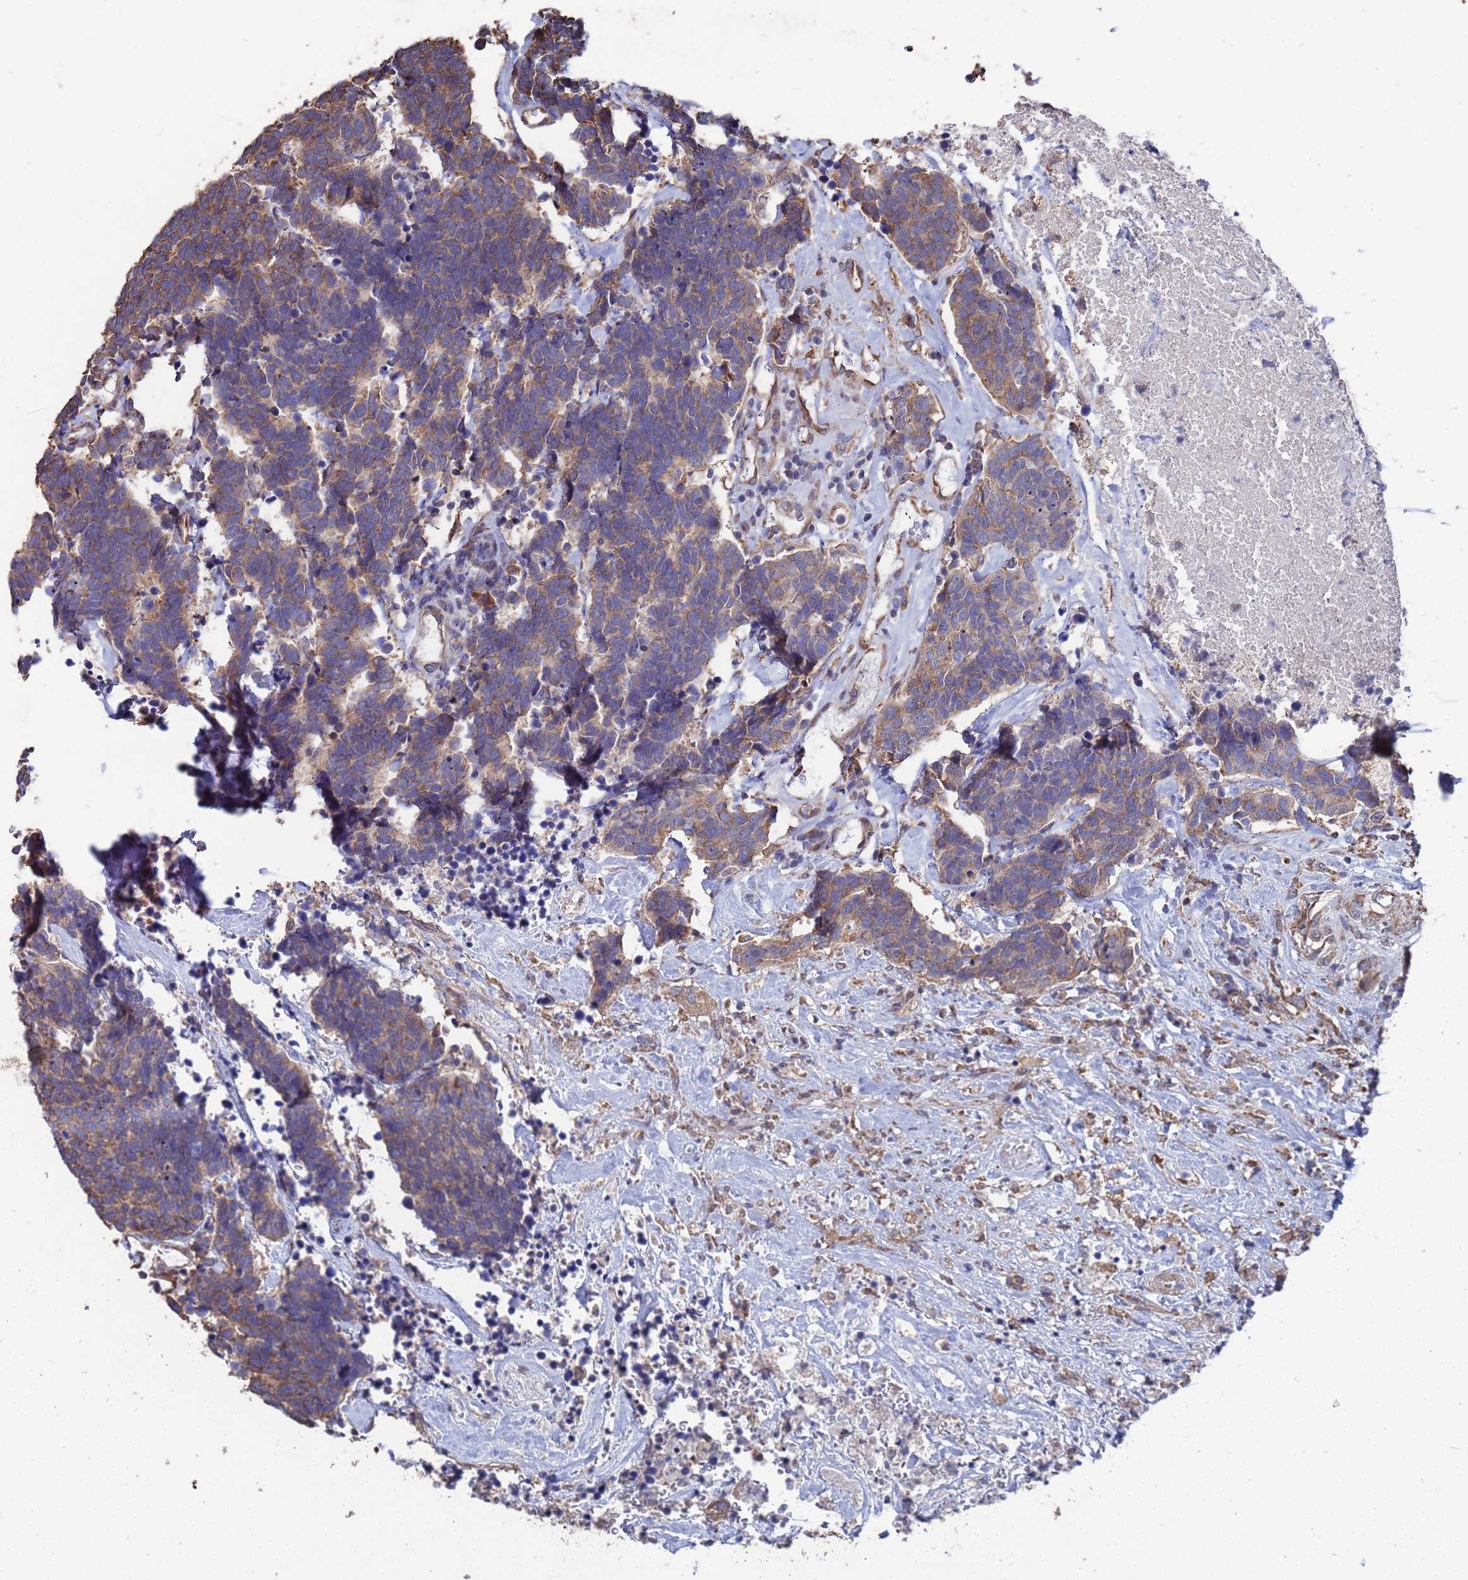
{"staining": {"intensity": "moderate", "quantity": ">75%", "location": "cytoplasmic/membranous"}, "tissue": "carcinoid", "cell_type": "Tumor cells", "image_type": "cancer", "snomed": [{"axis": "morphology", "description": "Carcinoma, NOS"}, {"axis": "morphology", "description": "Carcinoid, malignant, NOS"}, {"axis": "topography", "description": "Urinary bladder"}], "caption": "Moderate cytoplasmic/membranous positivity is present in approximately >75% of tumor cells in malignant carcinoid.", "gene": "CFAP119", "patient": {"sex": "male", "age": 57}}